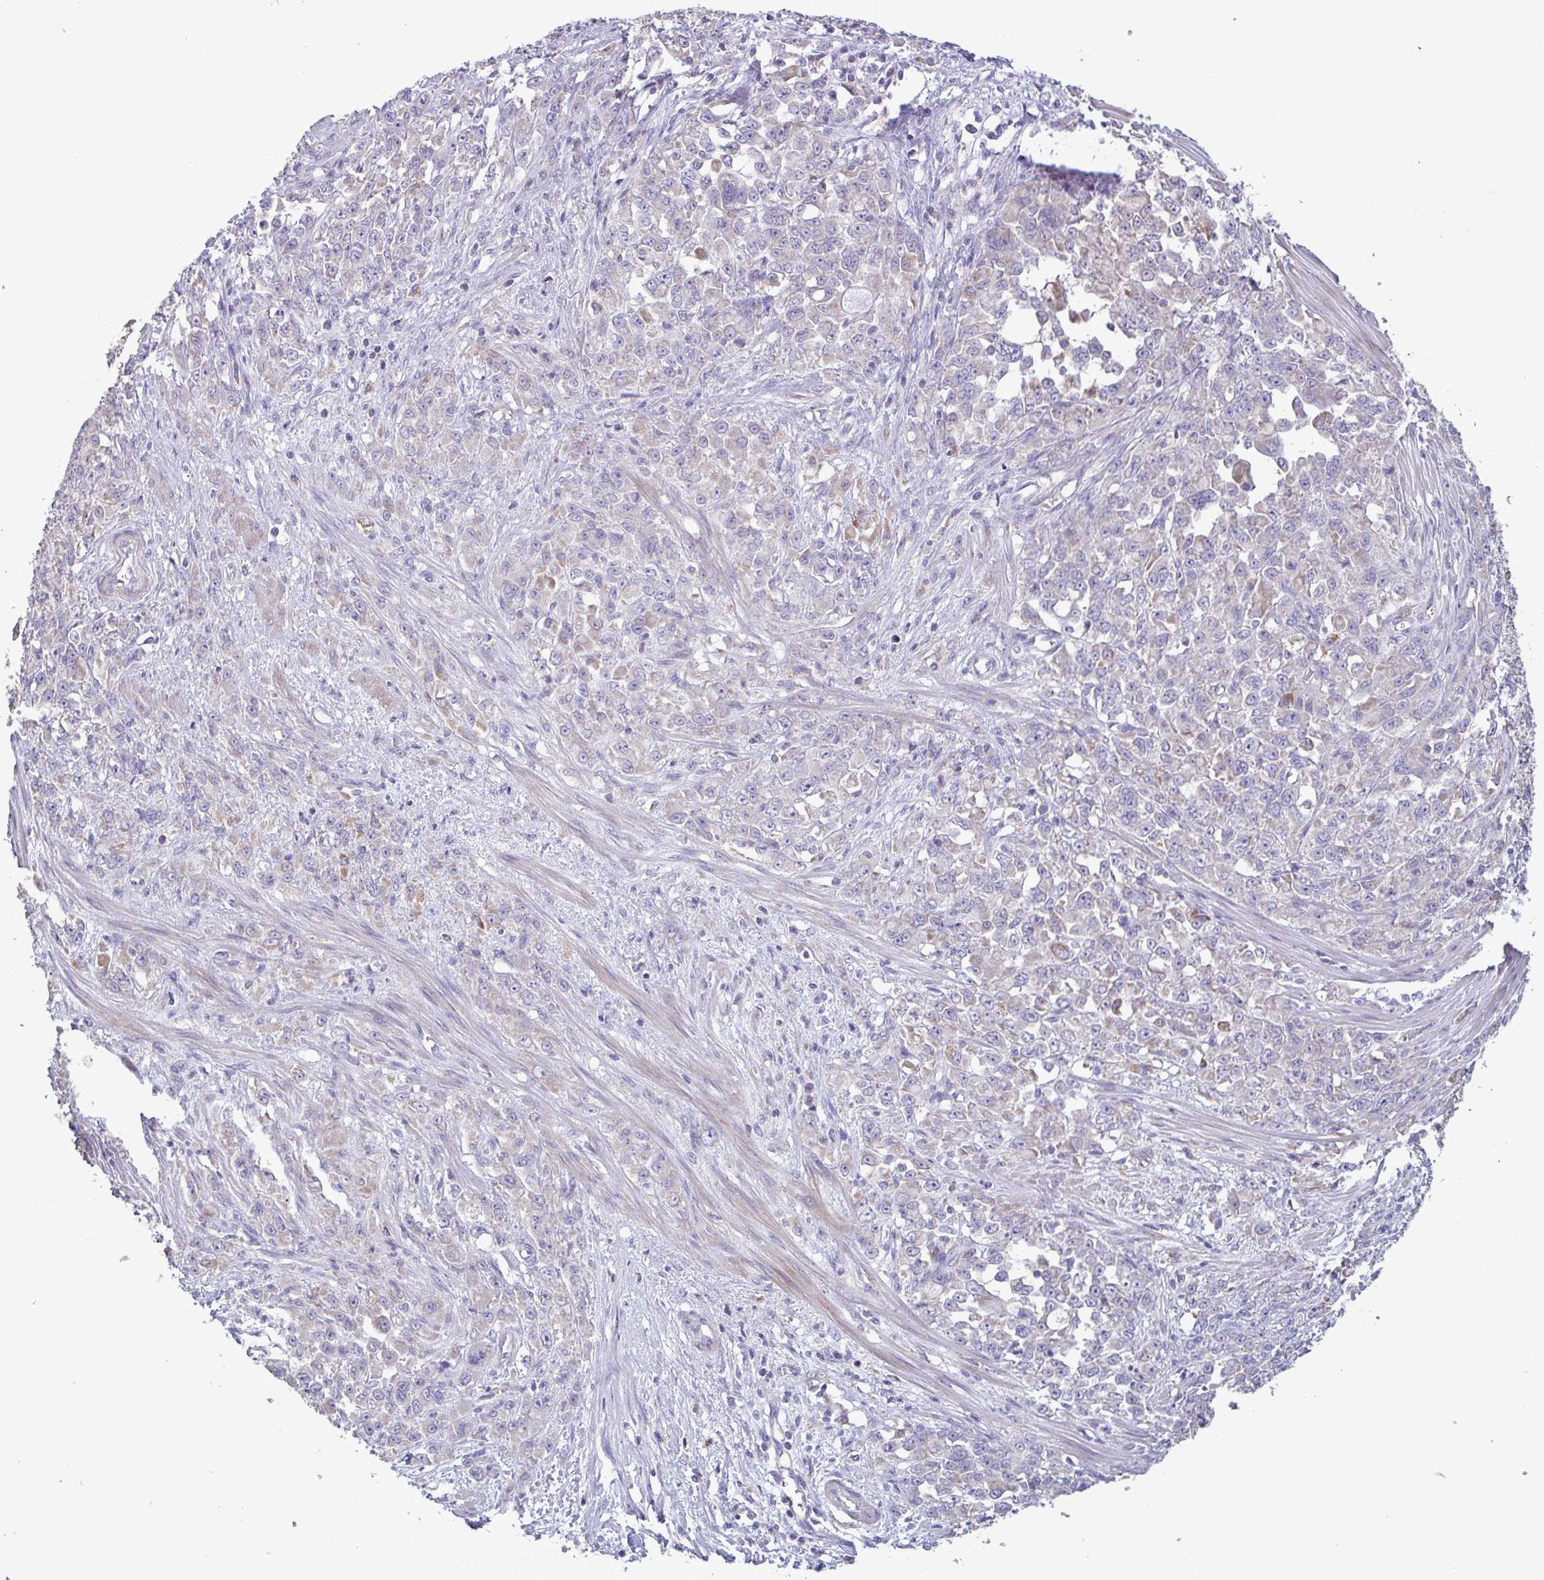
{"staining": {"intensity": "negative", "quantity": "none", "location": "none"}, "tissue": "stomach cancer", "cell_type": "Tumor cells", "image_type": "cancer", "snomed": [{"axis": "morphology", "description": "Adenocarcinoma, NOS"}, {"axis": "topography", "description": "Stomach"}], "caption": "IHC micrograph of stomach cancer (adenocarcinoma) stained for a protein (brown), which exhibits no positivity in tumor cells.", "gene": "F13B", "patient": {"sex": "female", "age": 76}}